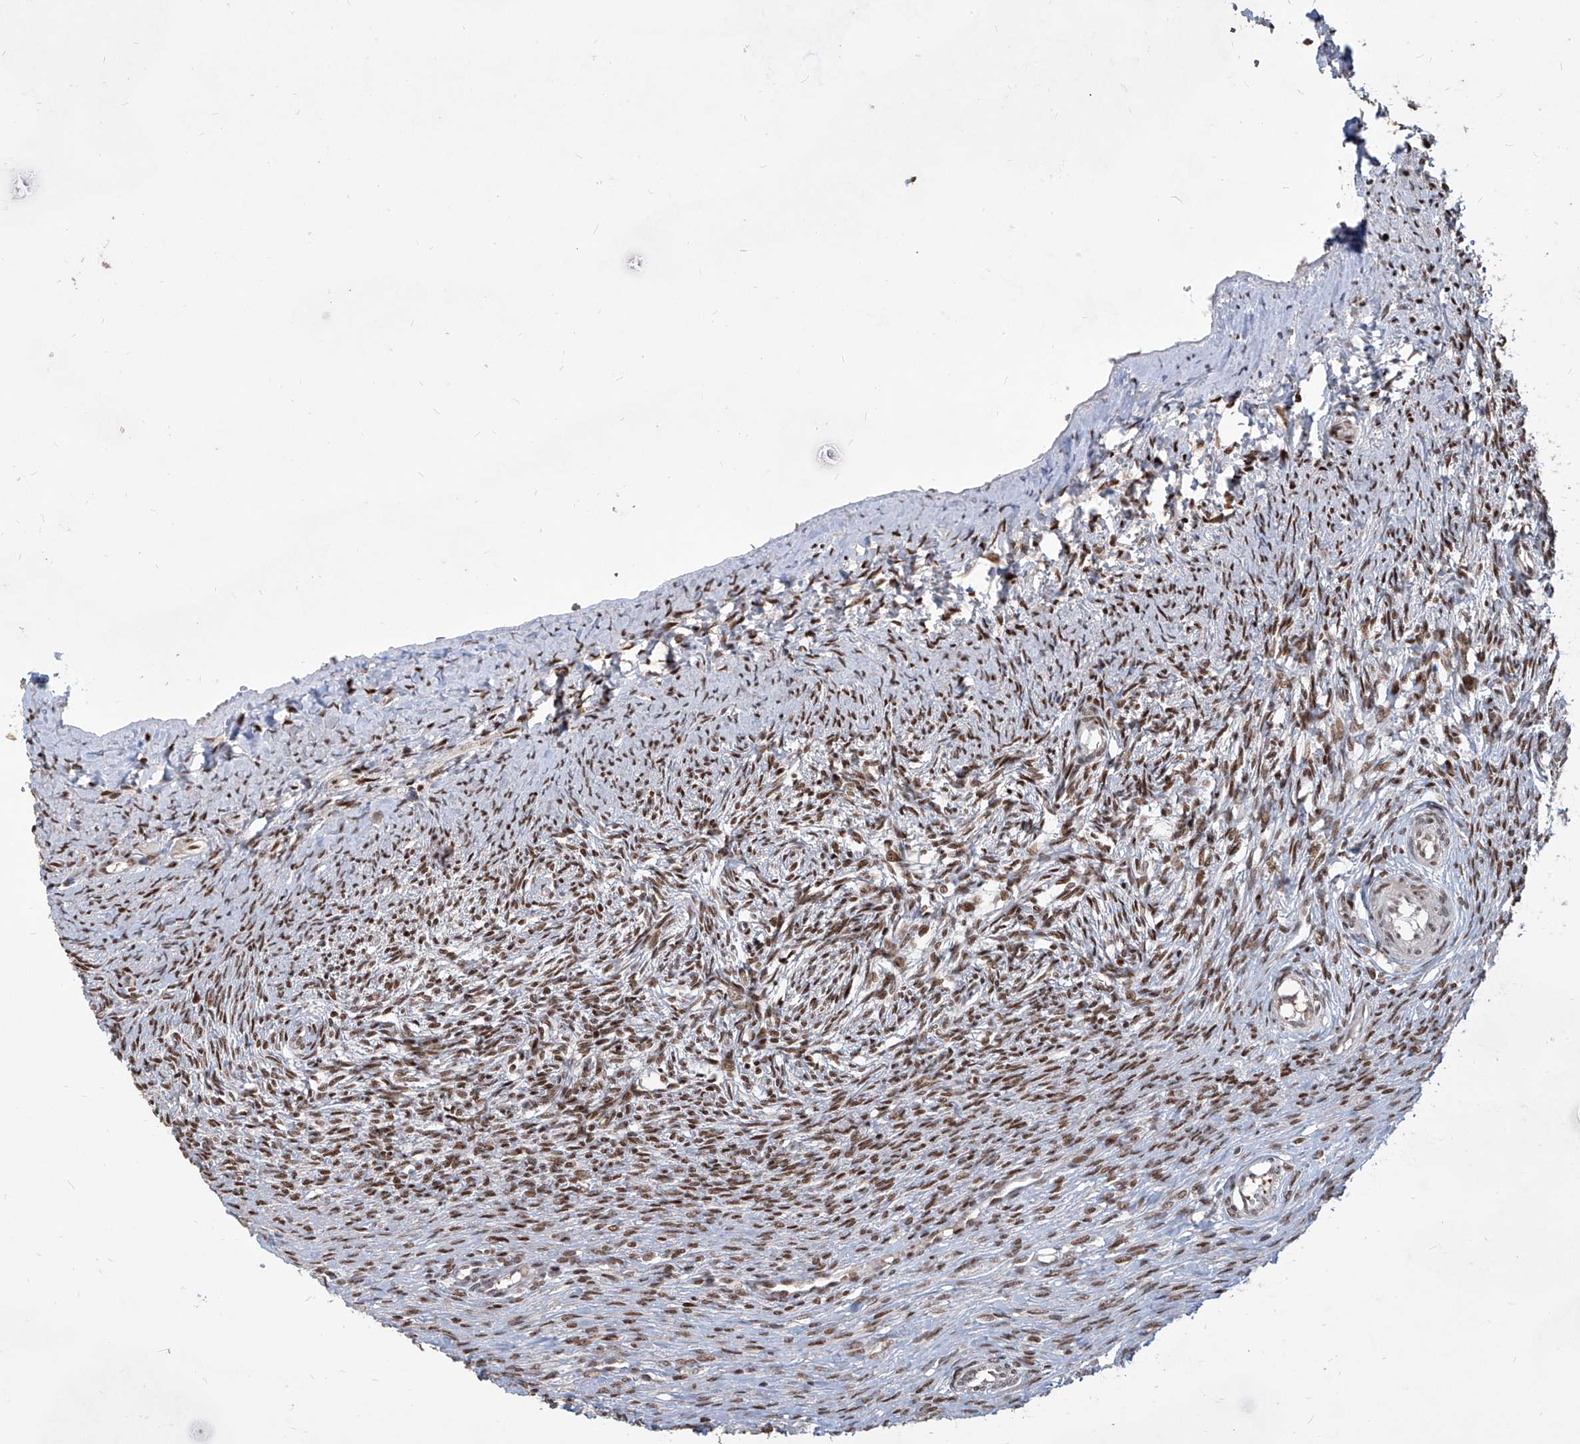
{"staining": {"intensity": "negative", "quantity": "none", "location": "none"}, "tissue": "ovary", "cell_type": "Follicle cells", "image_type": "normal", "snomed": [{"axis": "morphology", "description": "Adenocarcinoma, NOS"}, {"axis": "topography", "description": "Endometrium"}], "caption": "The photomicrograph exhibits no significant positivity in follicle cells of ovary.", "gene": "IRF2", "patient": {"sex": "female", "age": 32}}